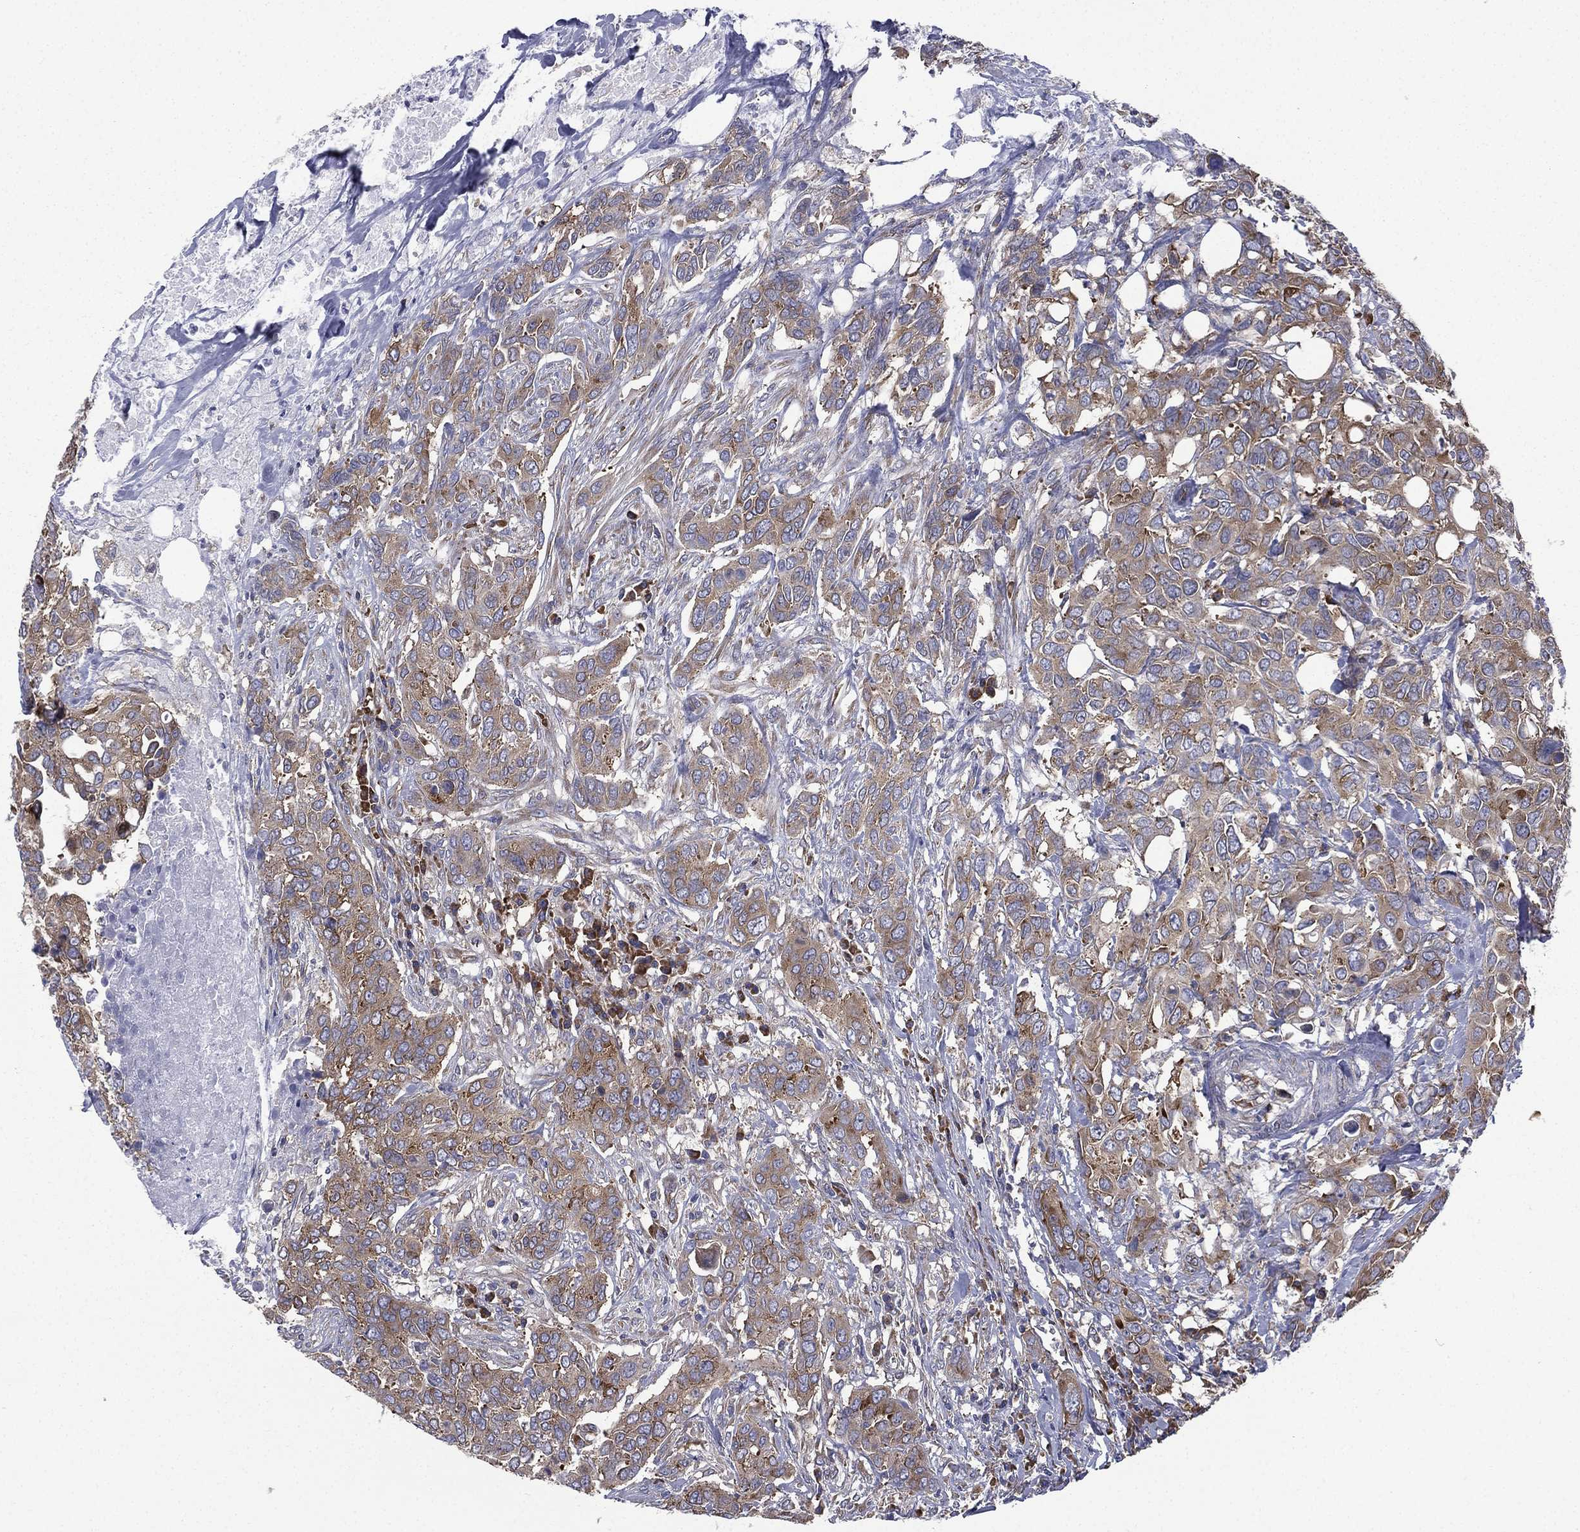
{"staining": {"intensity": "moderate", "quantity": "25%-75%", "location": "cytoplasmic/membranous"}, "tissue": "urothelial cancer", "cell_type": "Tumor cells", "image_type": "cancer", "snomed": [{"axis": "morphology", "description": "Urothelial carcinoma, NOS"}, {"axis": "morphology", "description": "Urothelial carcinoma, High grade"}, {"axis": "topography", "description": "Urinary bladder"}], "caption": "A medium amount of moderate cytoplasmic/membranous staining is appreciated in approximately 25%-75% of tumor cells in urothelial cancer tissue. (DAB IHC with brightfield microscopy, high magnification).", "gene": "FARSA", "patient": {"sex": "male", "age": 63}}